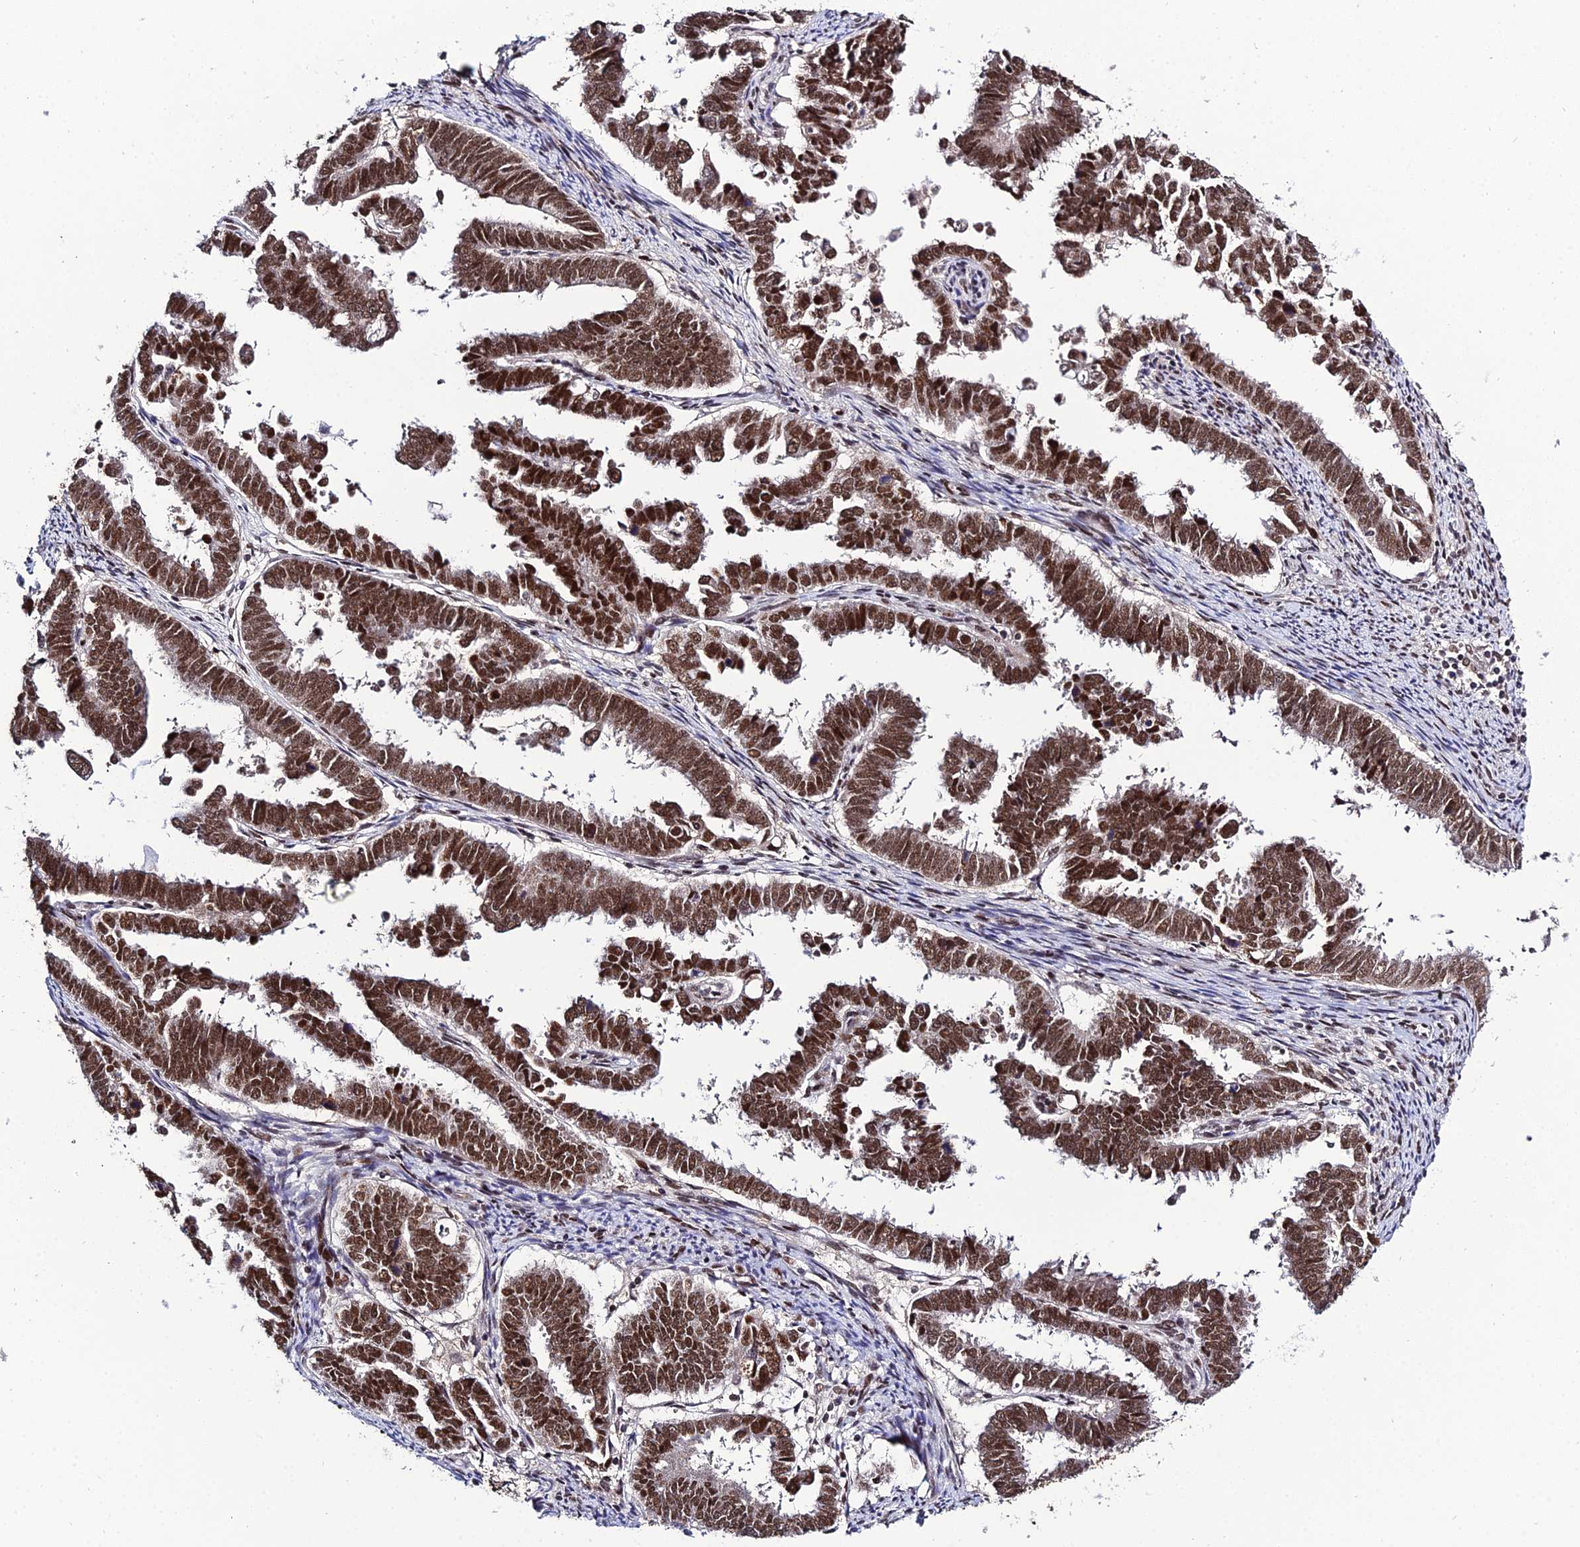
{"staining": {"intensity": "moderate", "quantity": ">75%", "location": "nuclear"}, "tissue": "endometrial cancer", "cell_type": "Tumor cells", "image_type": "cancer", "snomed": [{"axis": "morphology", "description": "Adenocarcinoma, NOS"}, {"axis": "topography", "description": "Endometrium"}], "caption": "This is an image of immunohistochemistry (IHC) staining of adenocarcinoma (endometrial), which shows moderate expression in the nuclear of tumor cells.", "gene": "SYT15", "patient": {"sex": "female", "age": 75}}